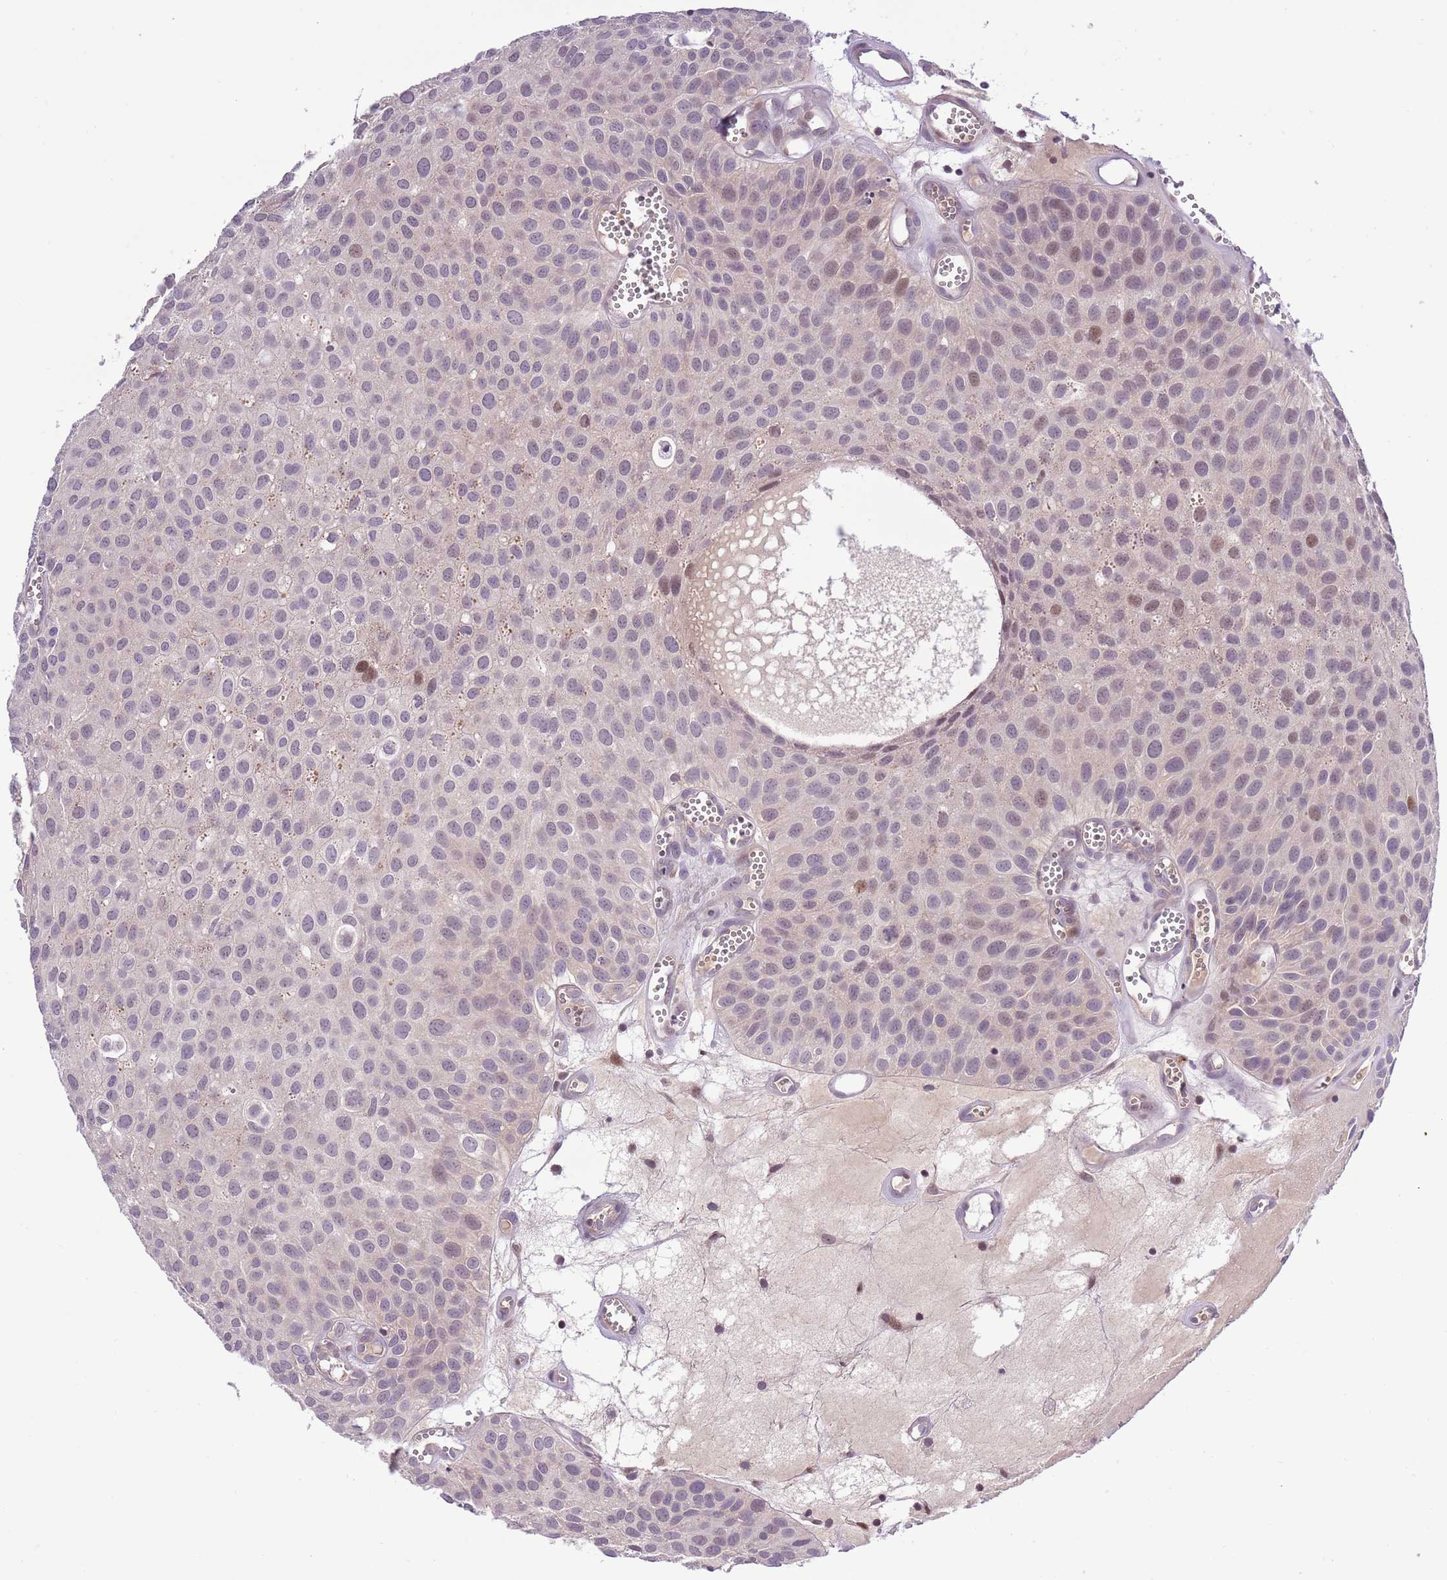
{"staining": {"intensity": "weak", "quantity": "<25%", "location": "nuclear"}, "tissue": "urothelial cancer", "cell_type": "Tumor cells", "image_type": "cancer", "snomed": [{"axis": "morphology", "description": "Urothelial carcinoma, Low grade"}, {"axis": "topography", "description": "Urinary bladder"}], "caption": "Tumor cells are negative for brown protein staining in urothelial cancer.", "gene": "SHROOM3", "patient": {"sex": "male", "age": 88}}